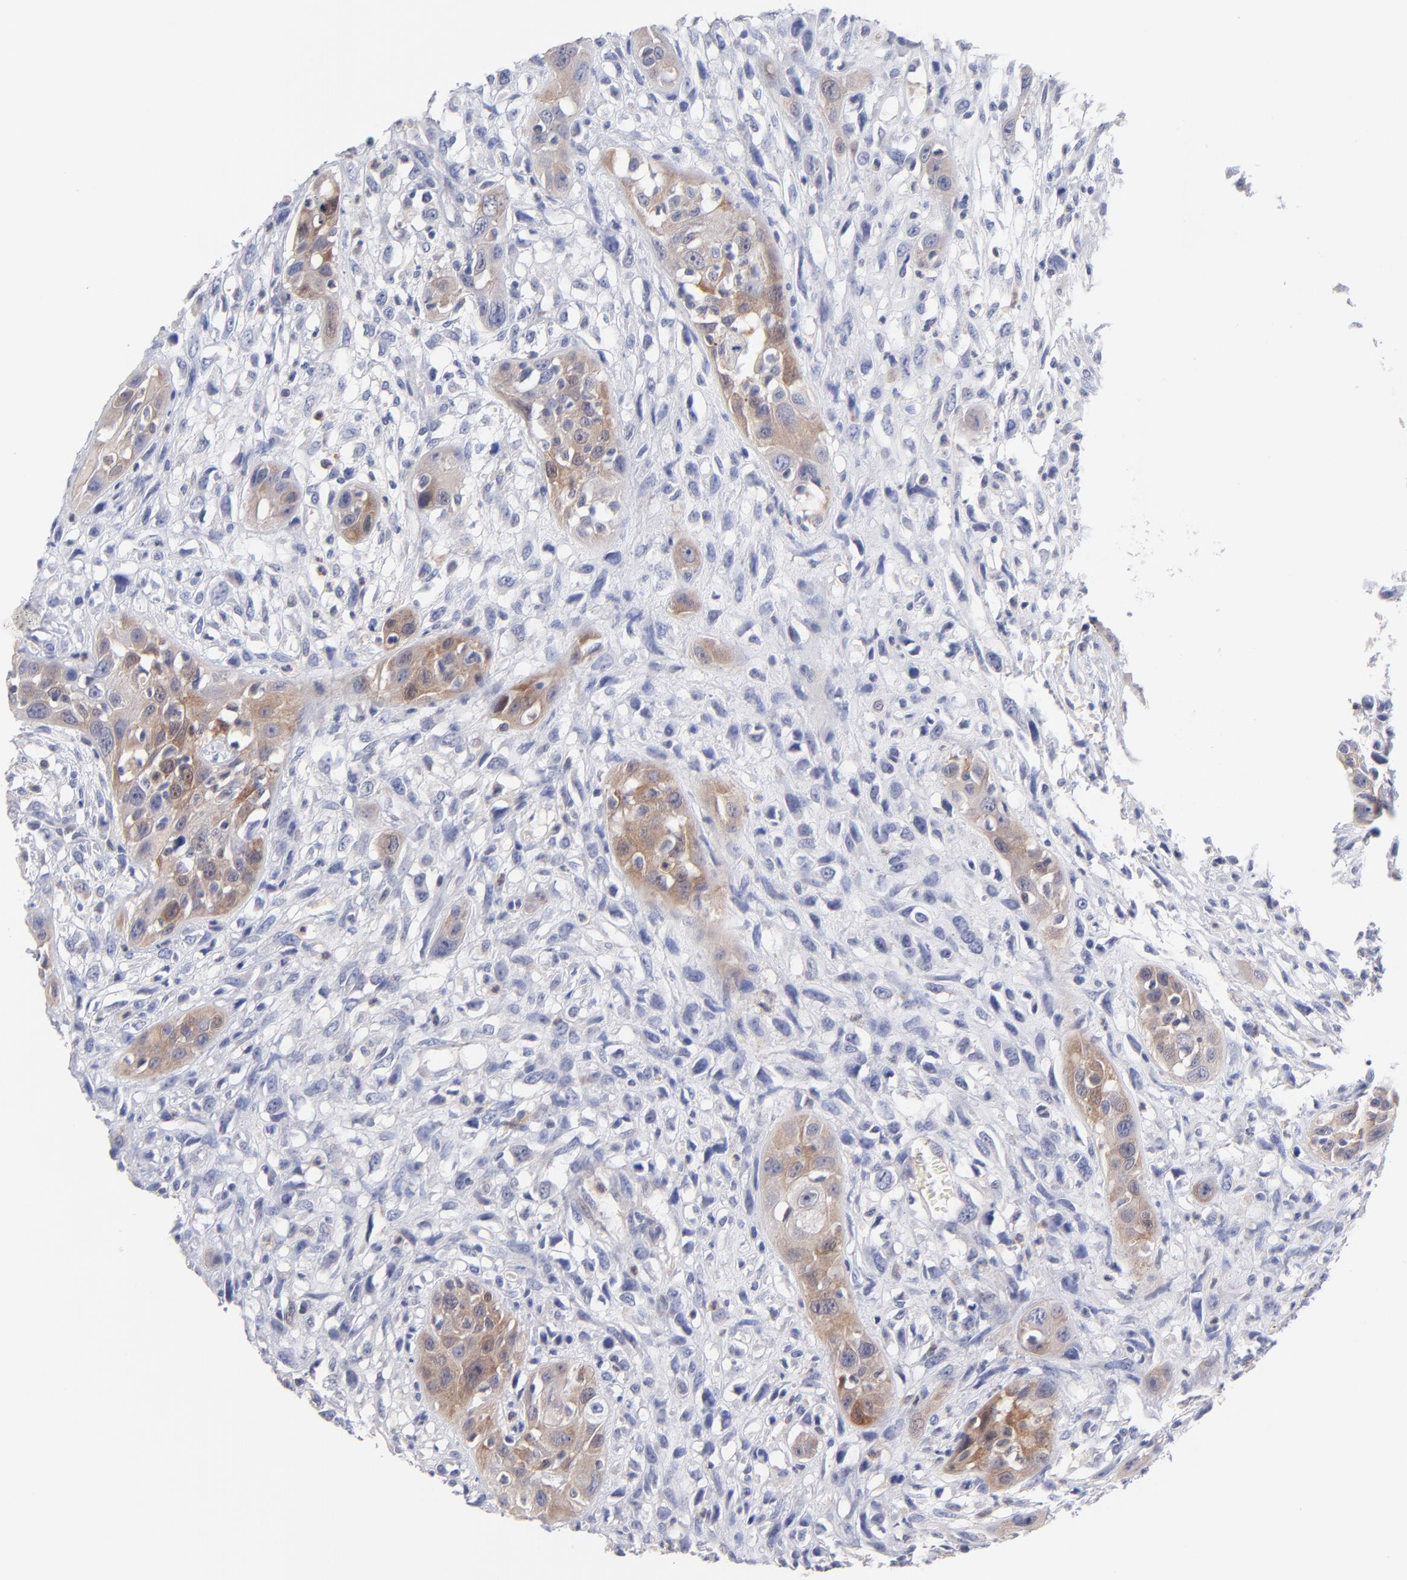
{"staining": {"intensity": "weak", "quantity": "25%-75%", "location": "cytoplasmic/membranous"}, "tissue": "head and neck cancer", "cell_type": "Tumor cells", "image_type": "cancer", "snomed": [{"axis": "morphology", "description": "Necrosis, NOS"}, {"axis": "morphology", "description": "Neoplasm, malignant, NOS"}, {"axis": "topography", "description": "Salivary gland"}, {"axis": "topography", "description": "Head-Neck"}], "caption": "A micrograph of head and neck cancer (malignant neoplasm) stained for a protein displays weak cytoplasmic/membranous brown staining in tumor cells. Using DAB (3,3'-diaminobenzidine) (brown) and hematoxylin (blue) stains, captured at high magnification using brightfield microscopy.", "gene": "BID", "patient": {"sex": "male", "age": 43}}